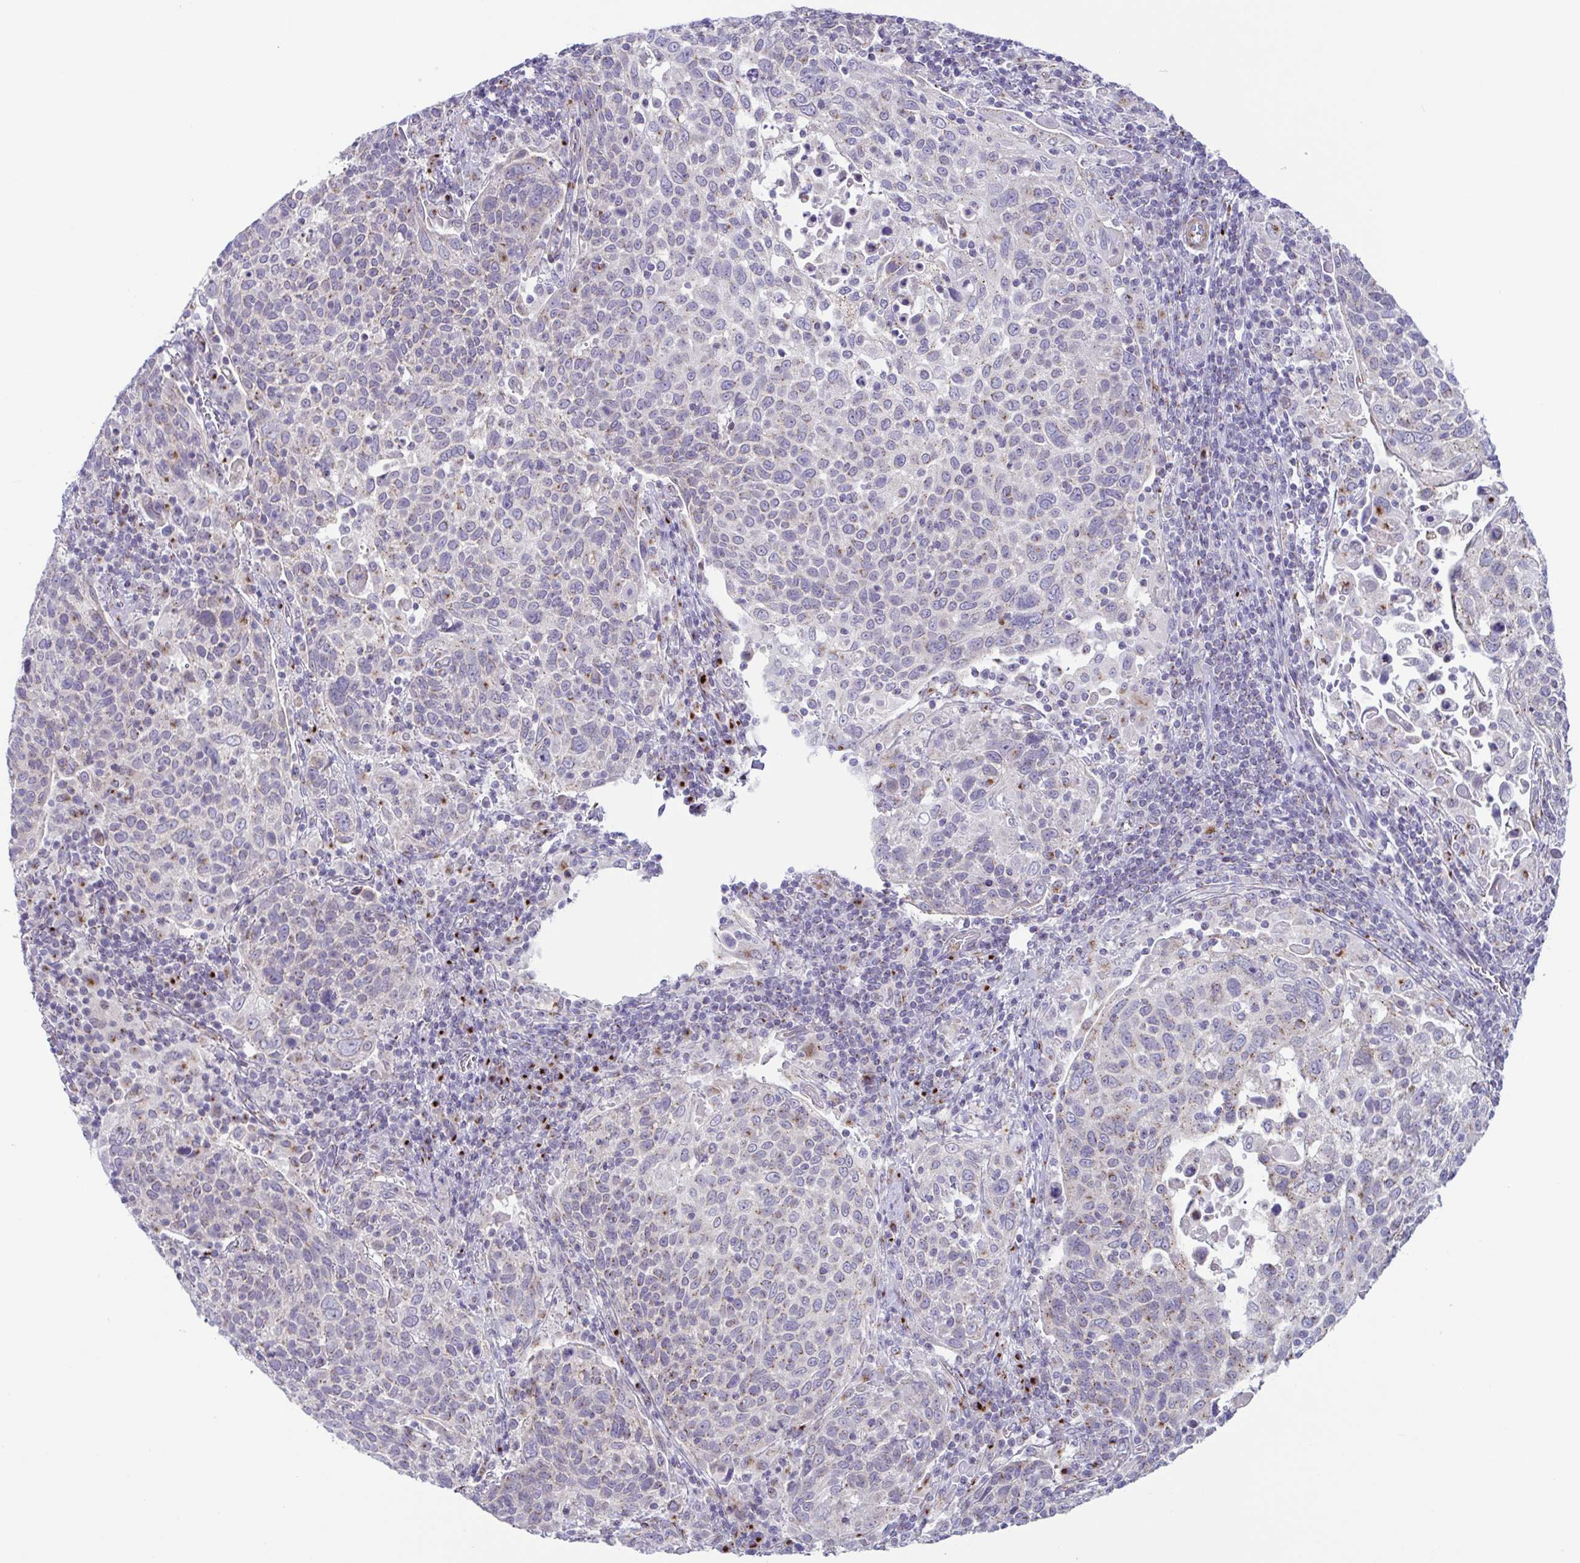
{"staining": {"intensity": "weak", "quantity": "<25%", "location": "cytoplasmic/membranous"}, "tissue": "cervical cancer", "cell_type": "Tumor cells", "image_type": "cancer", "snomed": [{"axis": "morphology", "description": "Squamous cell carcinoma, NOS"}, {"axis": "topography", "description": "Cervix"}], "caption": "Immunohistochemistry (IHC) of cervical cancer shows no expression in tumor cells.", "gene": "COL17A1", "patient": {"sex": "female", "age": 61}}